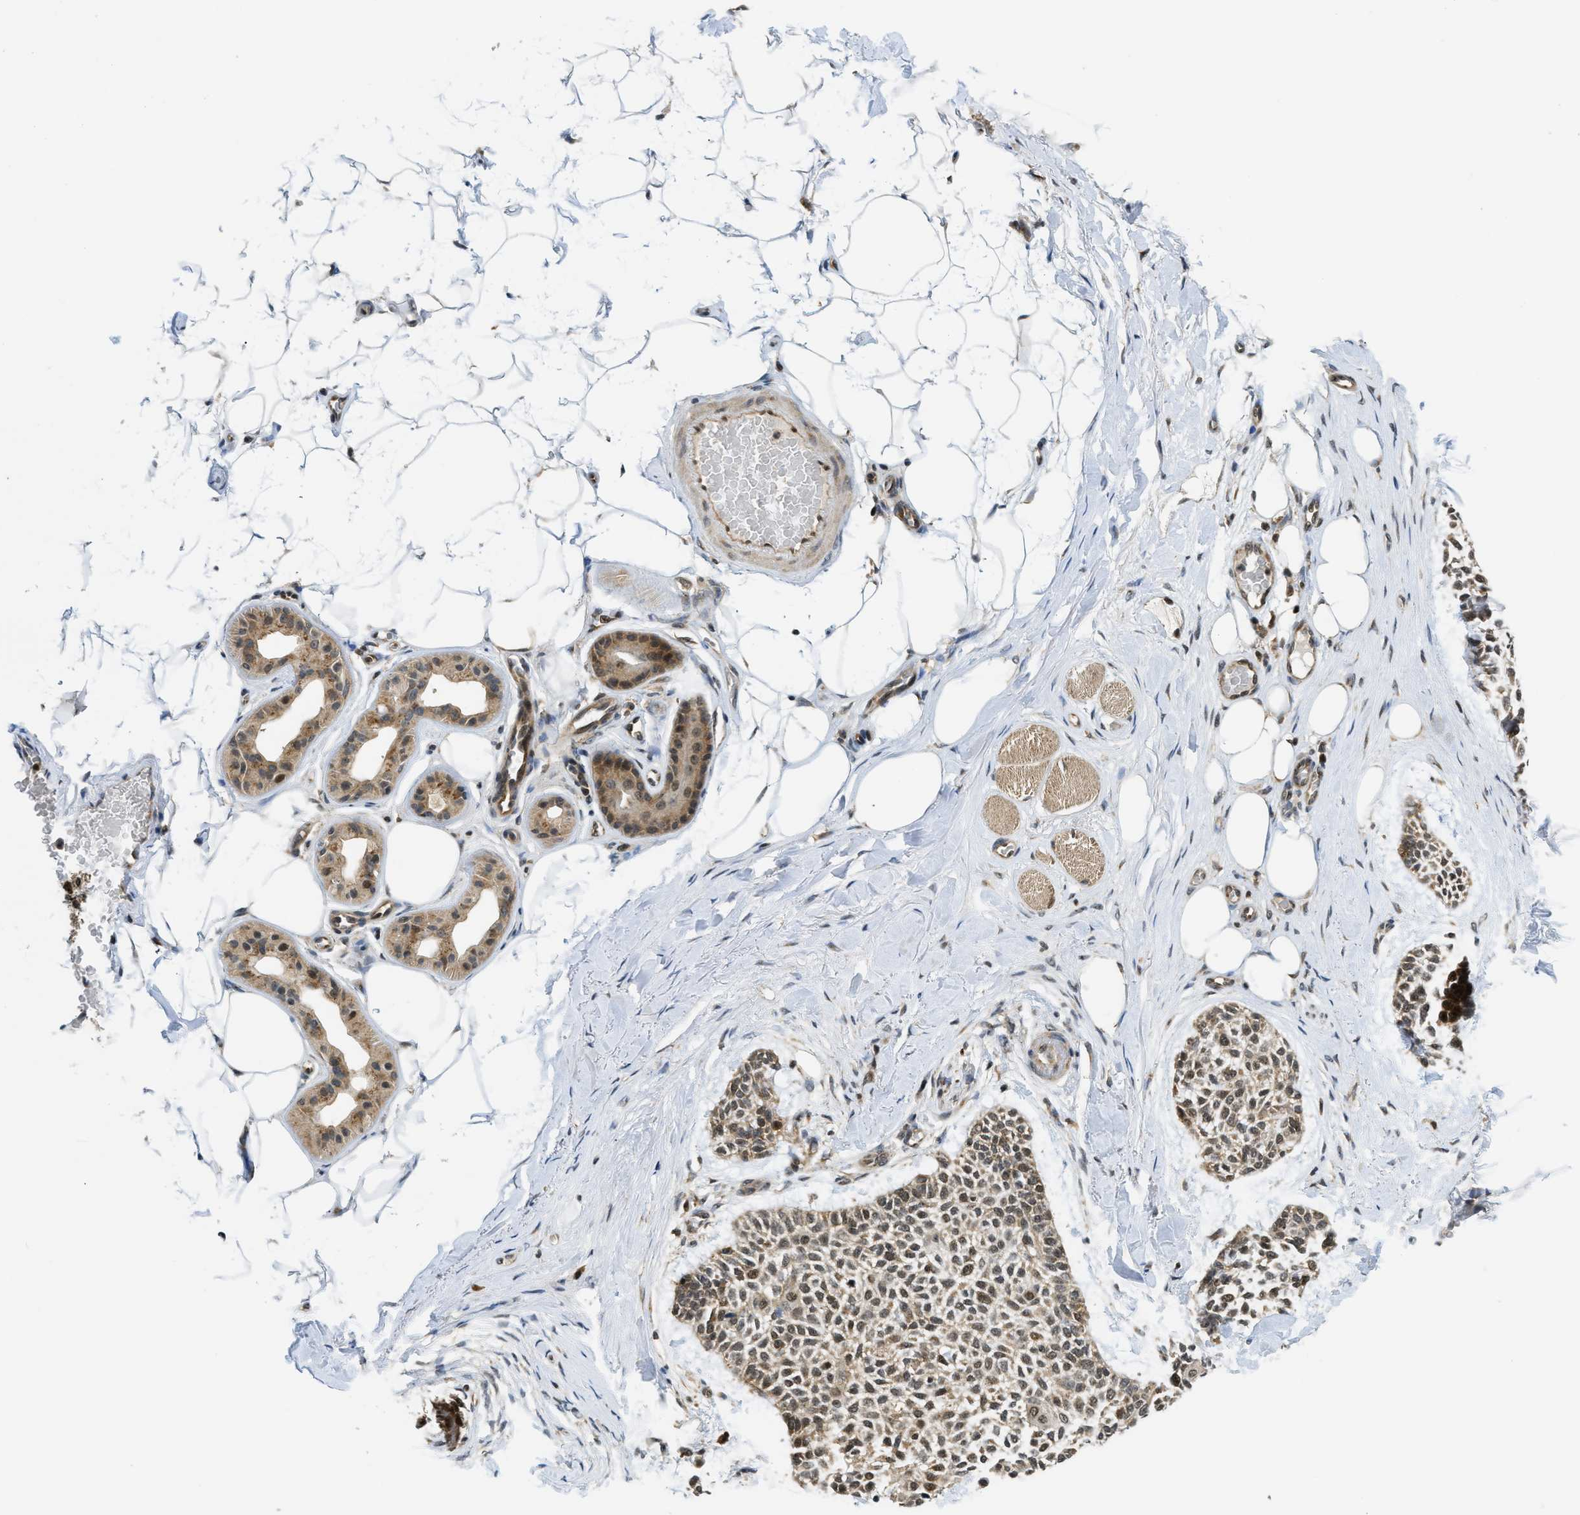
{"staining": {"intensity": "moderate", "quantity": ">75%", "location": "nuclear"}, "tissue": "skin cancer", "cell_type": "Tumor cells", "image_type": "cancer", "snomed": [{"axis": "morphology", "description": "Normal tissue, NOS"}, {"axis": "morphology", "description": "Basal cell carcinoma"}, {"axis": "topography", "description": "Skin"}], "caption": "Immunohistochemistry histopathology image of basal cell carcinoma (skin) stained for a protein (brown), which exhibits medium levels of moderate nuclear expression in approximately >75% of tumor cells.", "gene": "TACC1", "patient": {"sex": "female", "age": 70}}